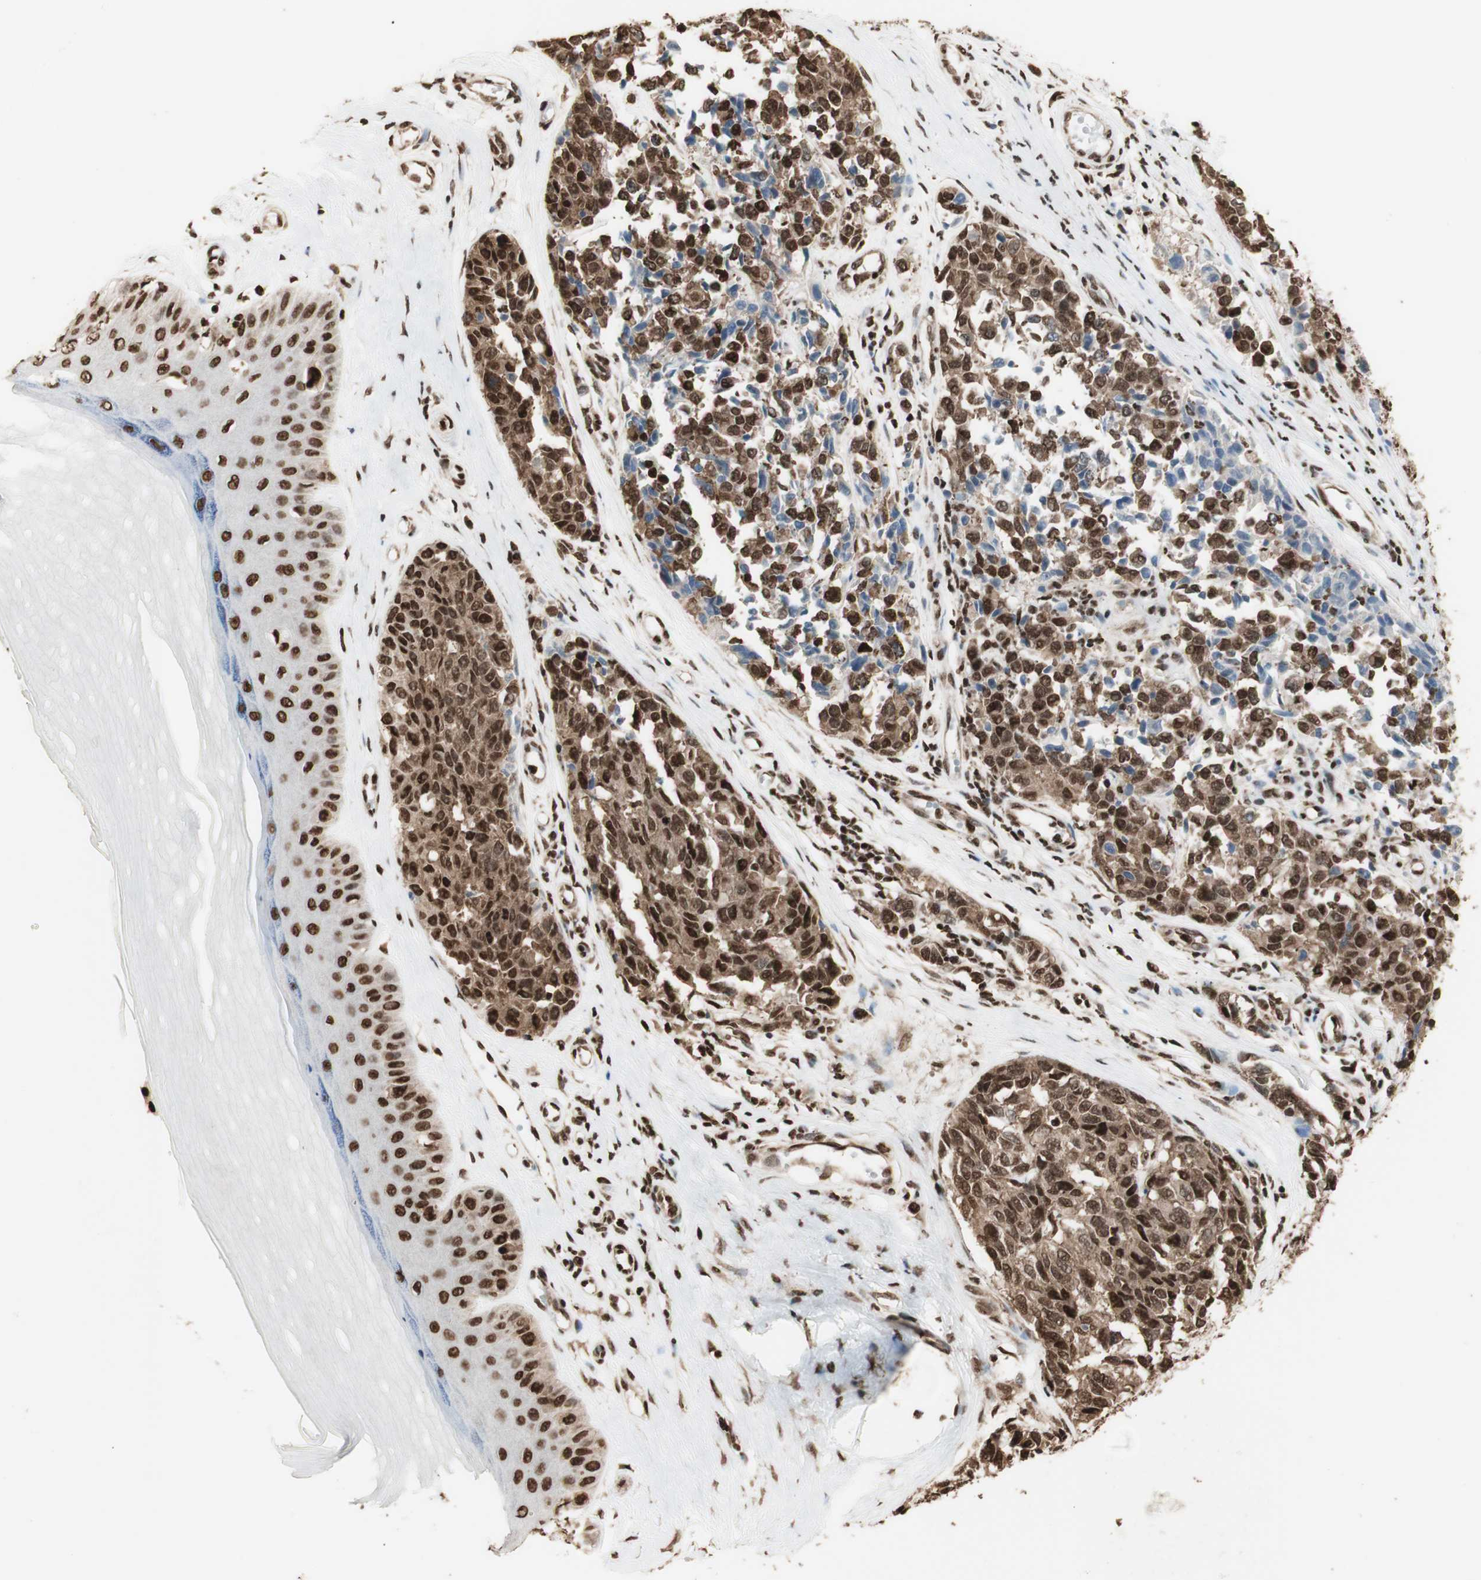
{"staining": {"intensity": "strong", "quantity": ">75%", "location": "cytoplasmic/membranous,nuclear"}, "tissue": "melanoma", "cell_type": "Tumor cells", "image_type": "cancer", "snomed": [{"axis": "morphology", "description": "Malignant melanoma, NOS"}, {"axis": "topography", "description": "Skin"}], "caption": "This histopathology image displays immunohistochemistry staining of malignant melanoma, with high strong cytoplasmic/membranous and nuclear positivity in about >75% of tumor cells.", "gene": "HNRNPA2B1", "patient": {"sex": "female", "age": 64}}